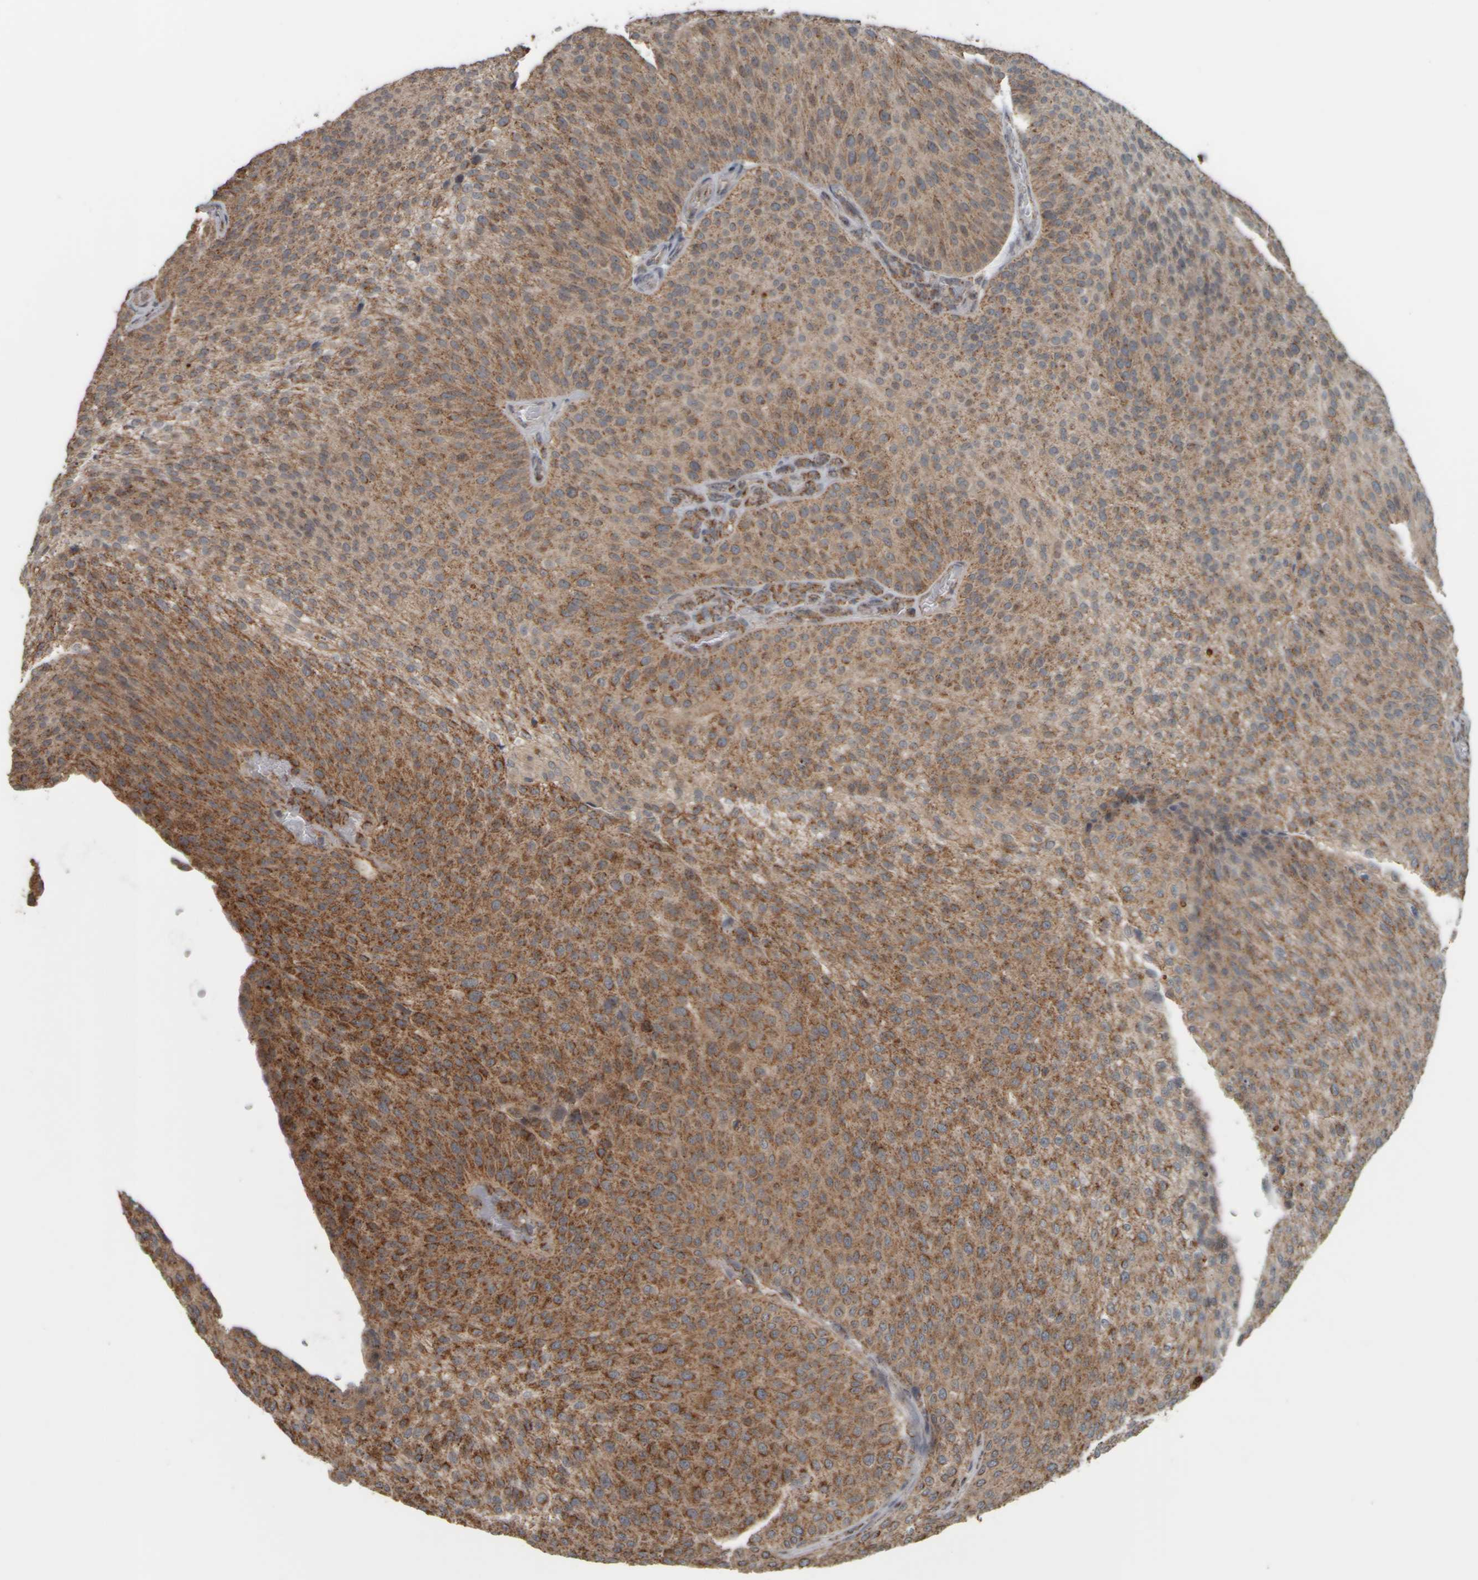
{"staining": {"intensity": "moderate", "quantity": ">75%", "location": "cytoplasmic/membranous"}, "tissue": "urothelial cancer", "cell_type": "Tumor cells", "image_type": "cancer", "snomed": [{"axis": "morphology", "description": "Urothelial carcinoma, Low grade"}, {"axis": "topography", "description": "Smooth muscle"}, {"axis": "topography", "description": "Urinary bladder"}], "caption": "A high-resolution image shows immunohistochemistry (IHC) staining of low-grade urothelial carcinoma, which displays moderate cytoplasmic/membranous positivity in approximately >75% of tumor cells.", "gene": "APBB2", "patient": {"sex": "male", "age": 60}}